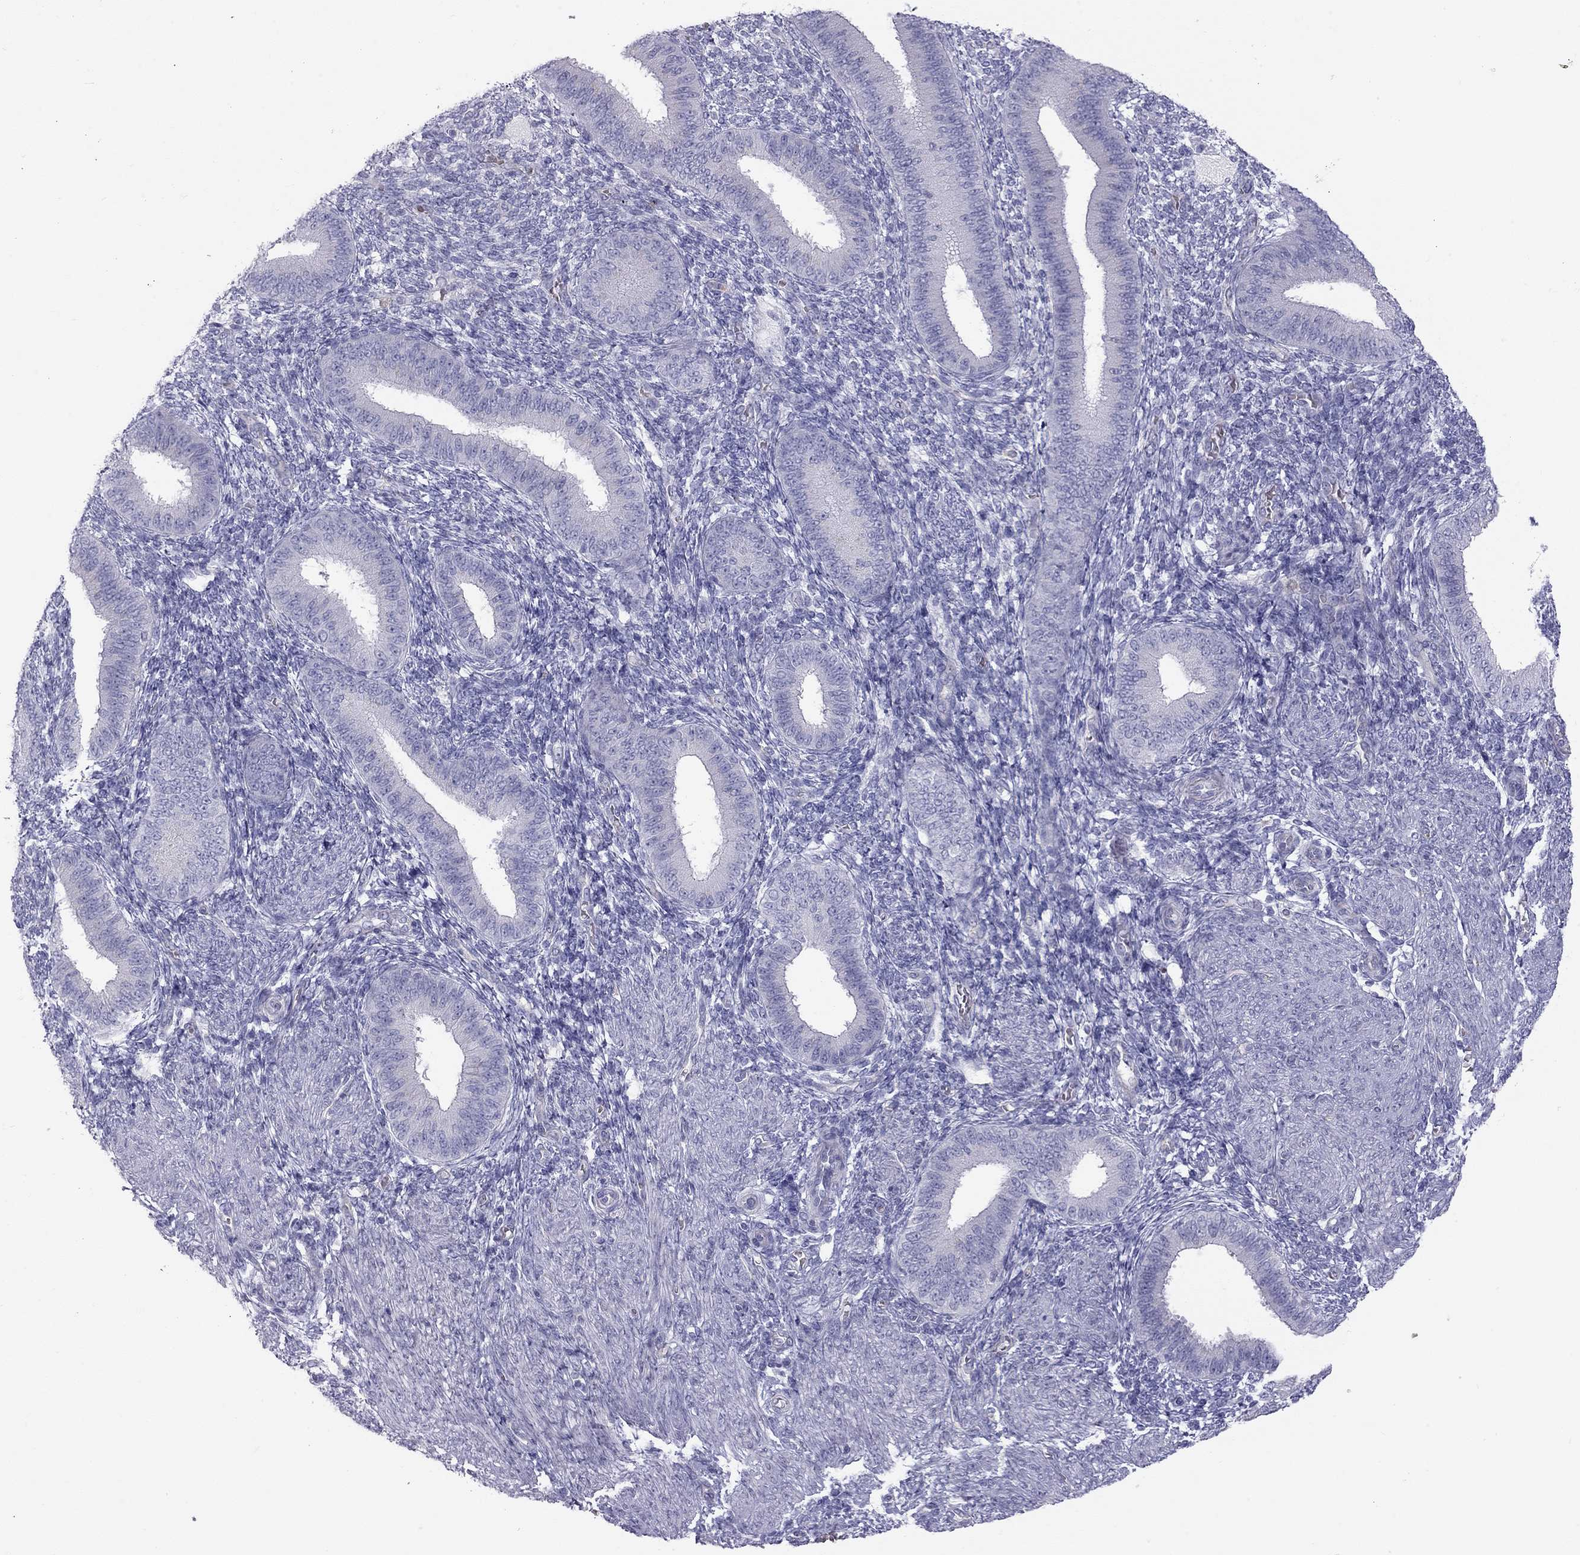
{"staining": {"intensity": "negative", "quantity": "none", "location": "none"}, "tissue": "endometrium", "cell_type": "Cells in endometrial stroma", "image_type": "normal", "snomed": [{"axis": "morphology", "description": "Normal tissue, NOS"}, {"axis": "topography", "description": "Endometrium"}], "caption": "This photomicrograph is of unremarkable endometrium stained with IHC to label a protein in brown with the nuclei are counter-stained blue. There is no expression in cells in endometrial stroma.", "gene": "TDRD6", "patient": {"sex": "female", "age": 39}}